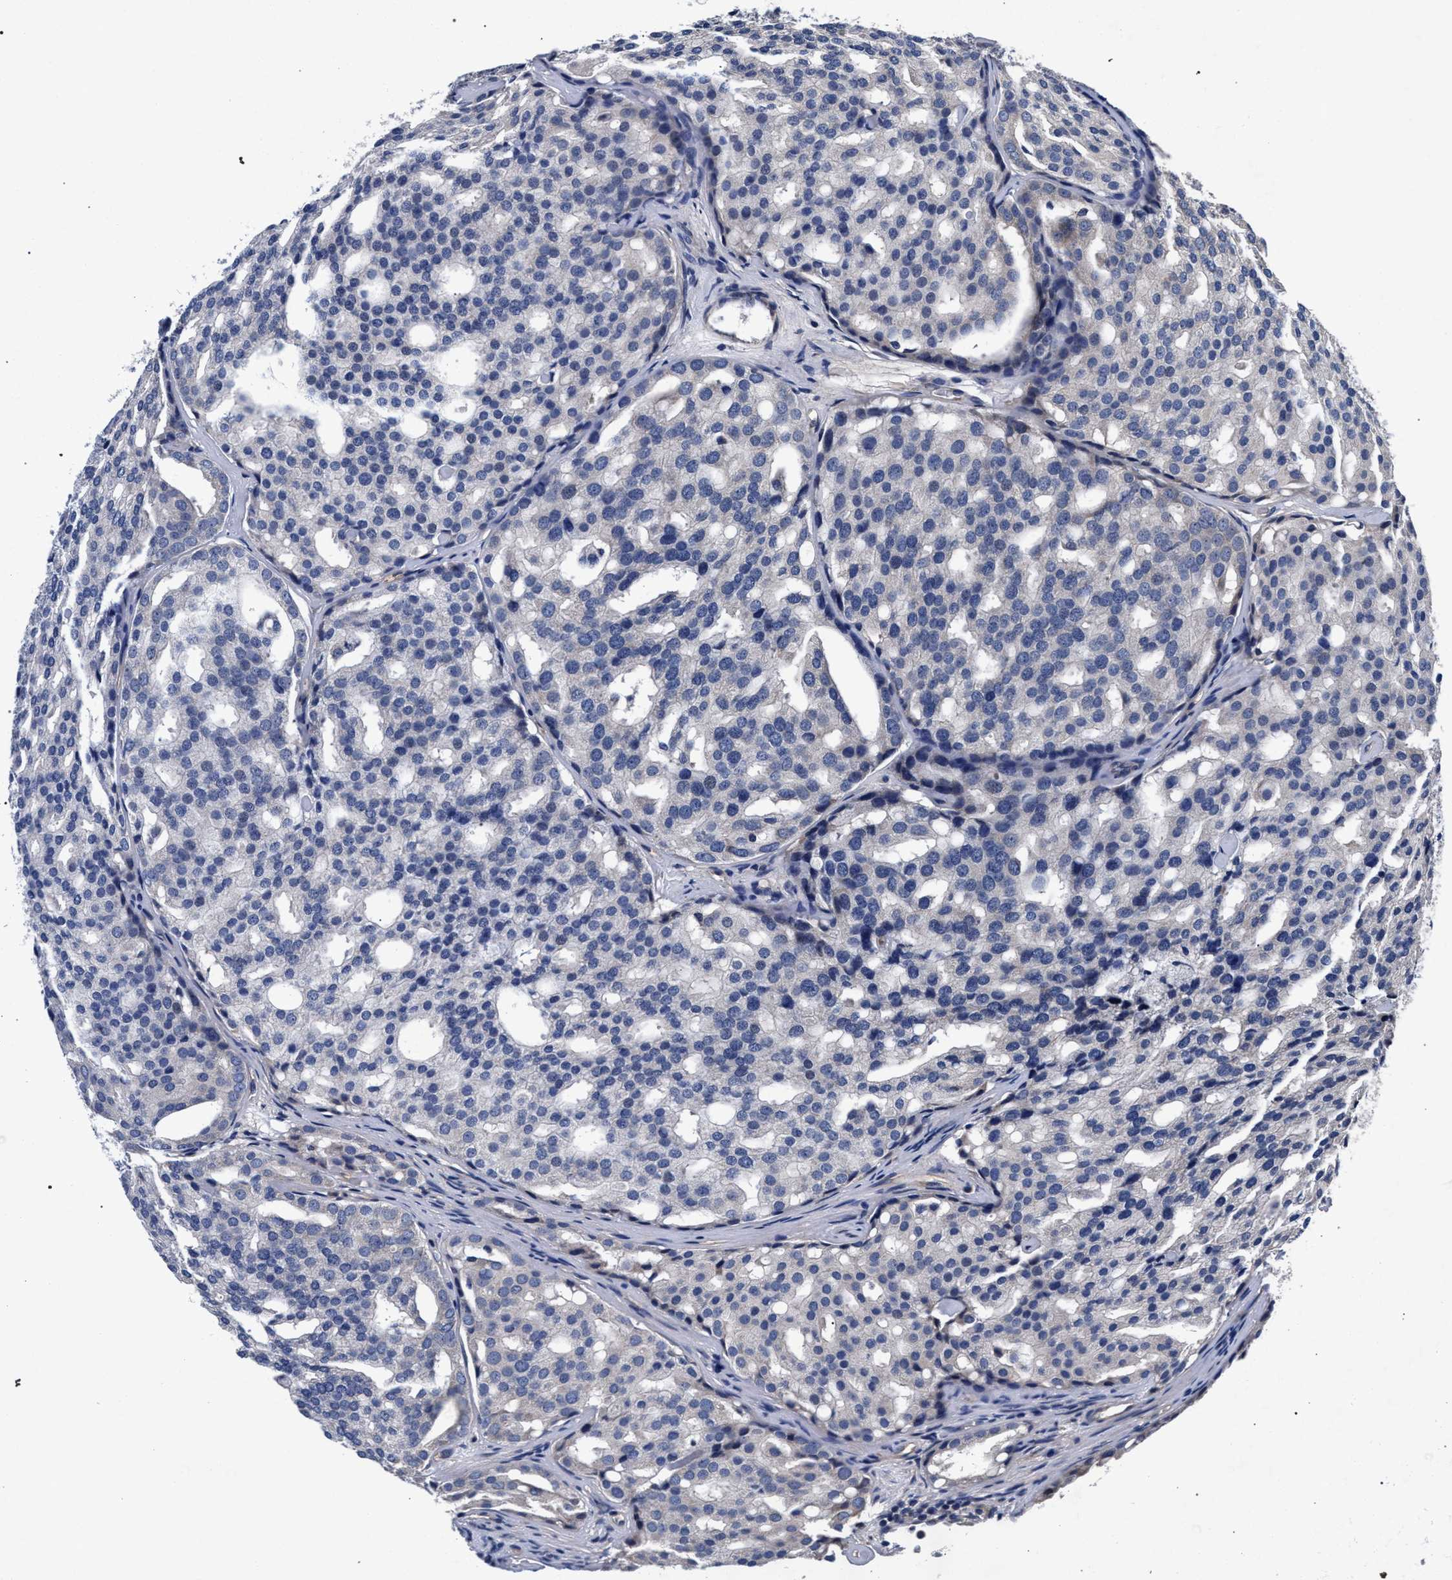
{"staining": {"intensity": "negative", "quantity": "none", "location": "none"}, "tissue": "prostate cancer", "cell_type": "Tumor cells", "image_type": "cancer", "snomed": [{"axis": "morphology", "description": "Adenocarcinoma, High grade"}, {"axis": "topography", "description": "Prostate"}], "caption": "Tumor cells are negative for brown protein staining in prostate cancer.", "gene": "CFAP95", "patient": {"sex": "male", "age": 64}}